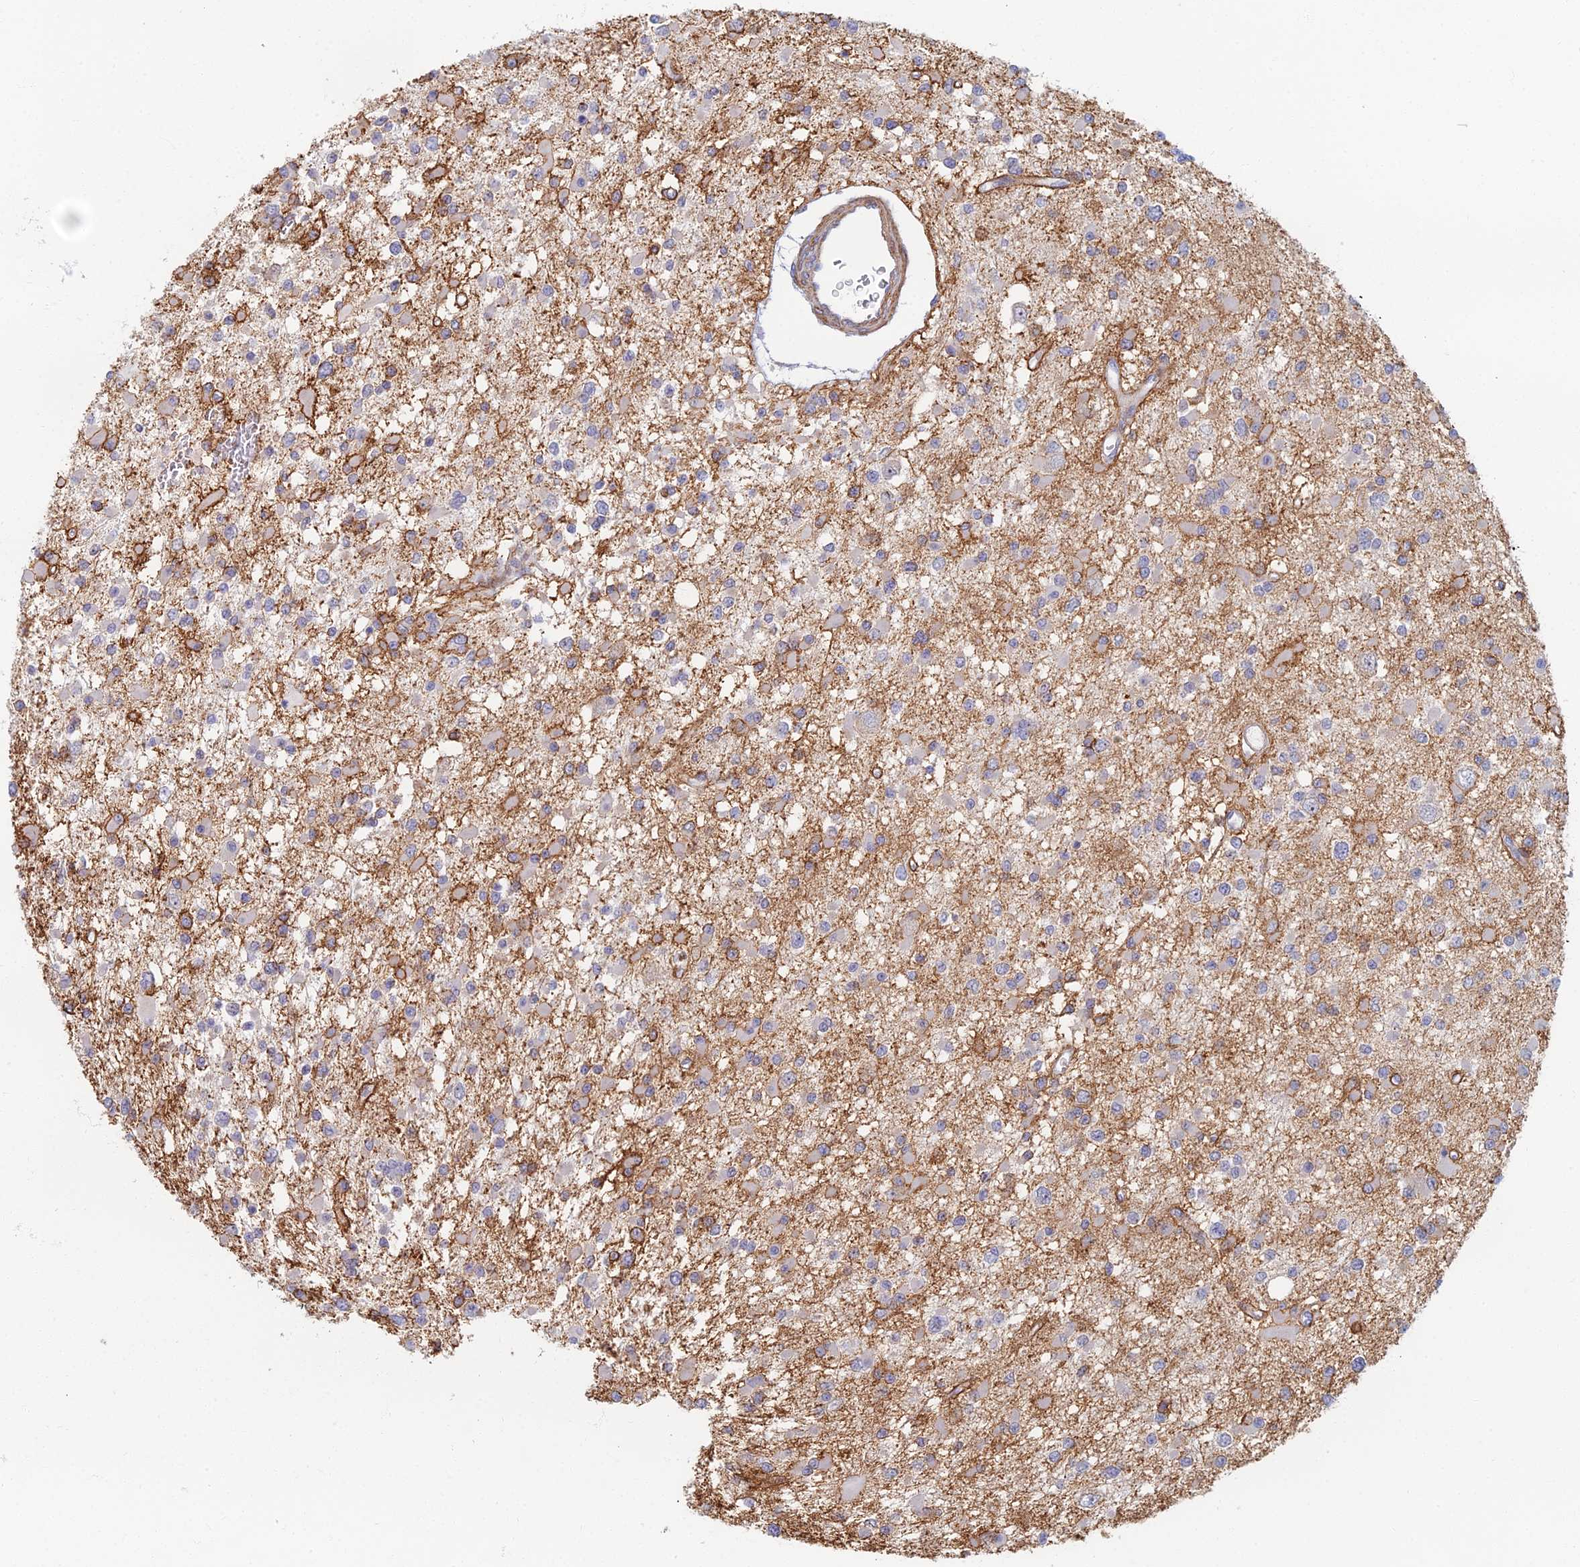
{"staining": {"intensity": "moderate", "quantity": "<25%", "location": "cytoplasmic/membranous"}, "tissue": "glioma", "cell_type": "Tumor cells", "image_type": "cancer", "snomed": [{"axis": "morphology", "description": "Glioma, malignant, Low grade"}, {"axis": "topography", "description": "Brain"}], "caption": "IHC (DAB) staining of malignant glioma (low-grade) demonstrates moderate cytoplasmic/membranous protein positivity in approximately <25% of tumor cells. Immunohistochemistry stains the protein of interest in brown and the nuclei are stained blue.", "gene": "C15orf40", "patient": {"sex": "female", "age": 22}}